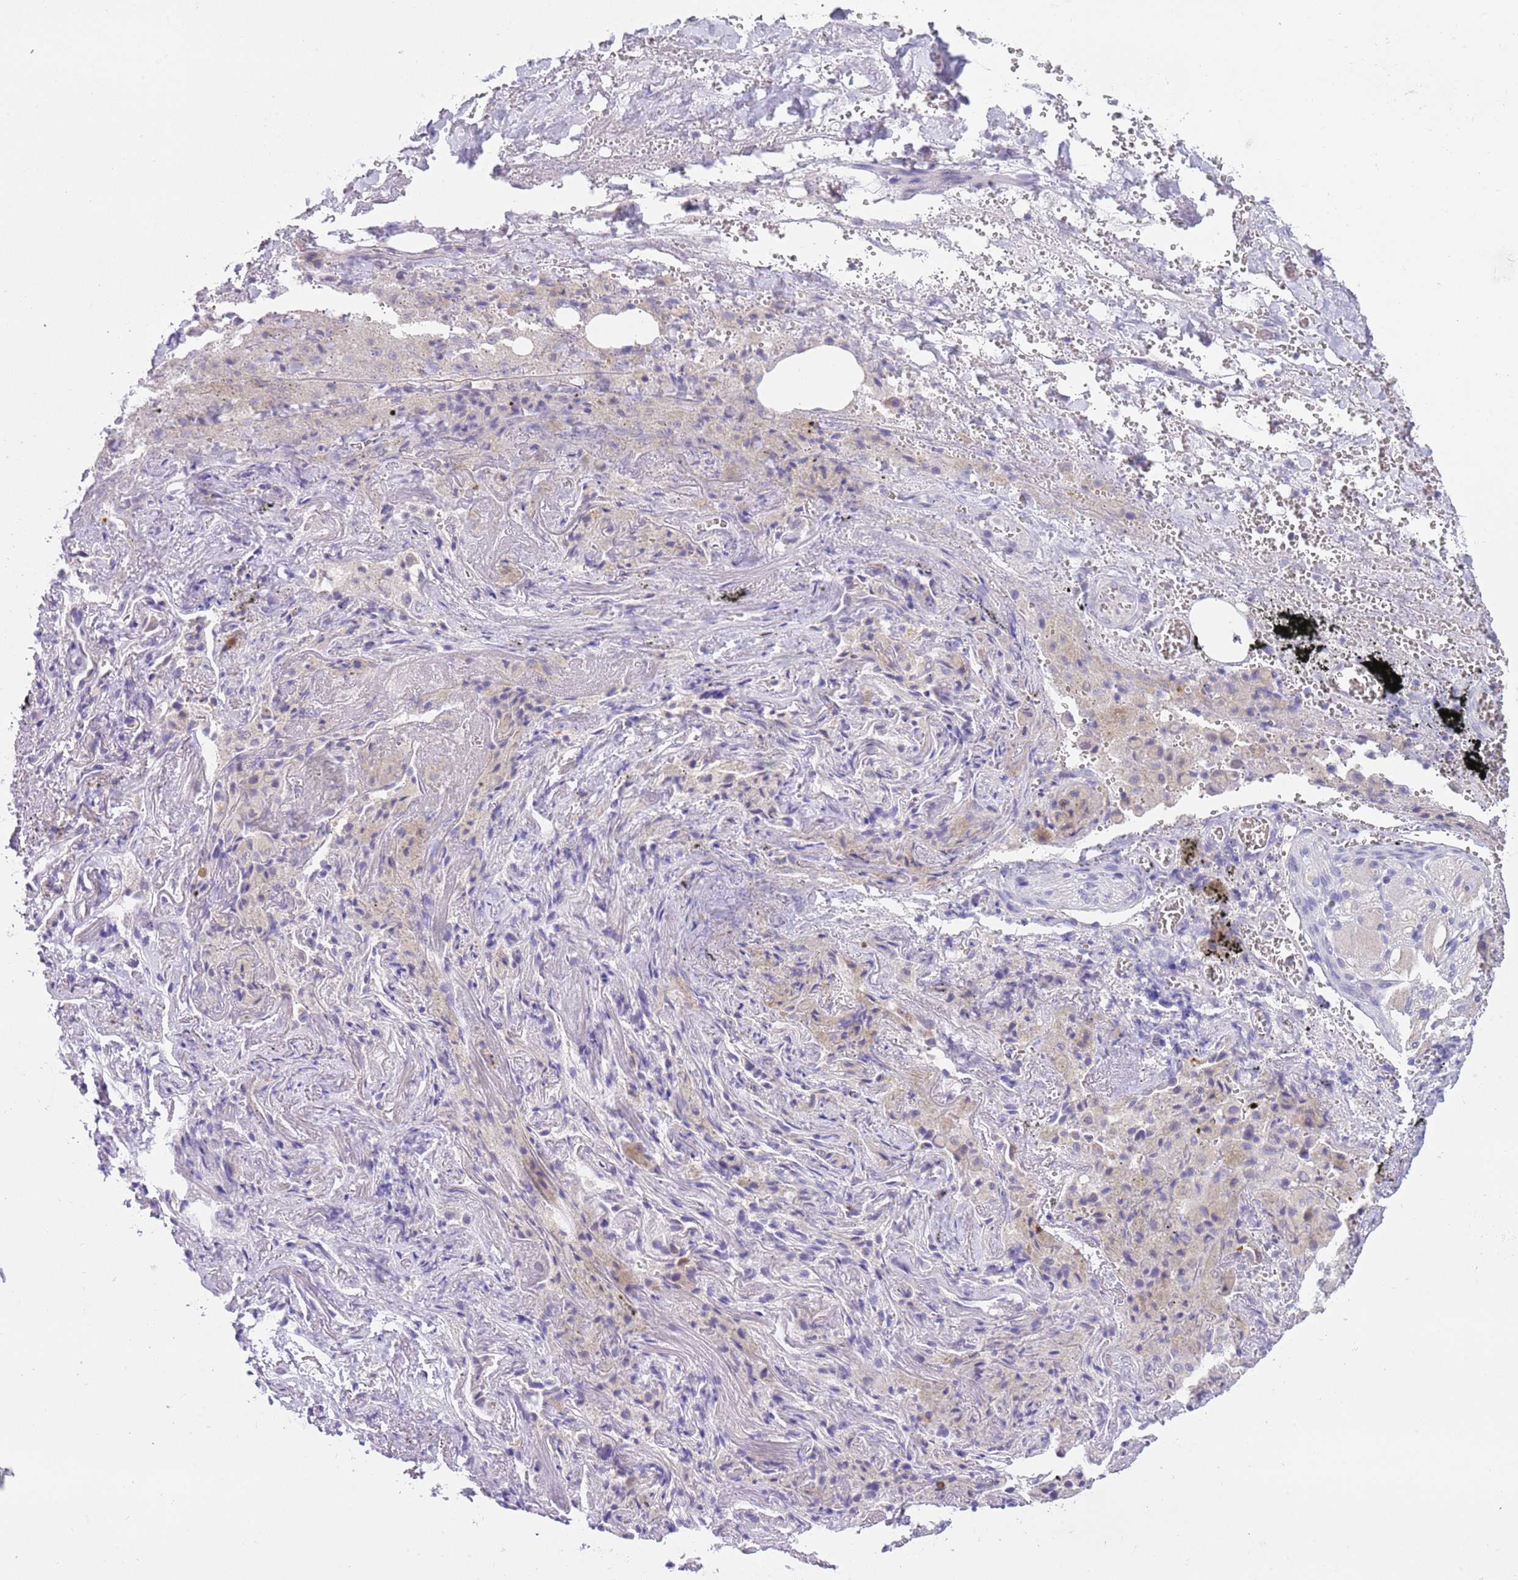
{"staining": {"intensity": "negative", "quantity": "none", "location": "none"}, "tissue": "adipose tissue", "cell_type": "Adipocytes", "image_type": "normal", "snomed": [{"axis": "morphology", "description": "Normal tissue, NOS"}, {"axis": "topography", "description": "Cartilage tissue"}], "caption": "Immunohistochemistry (IHC) photomicrograph of unremarkable adipose tissue: human adipose tissue stained with DAB shows no significant protein expression in adipocytes. (Brightfield microscopy of DAB IHC at high magnification).", "gene": "SPIRE2", "patient": {"sex": "male", "age": 66}}